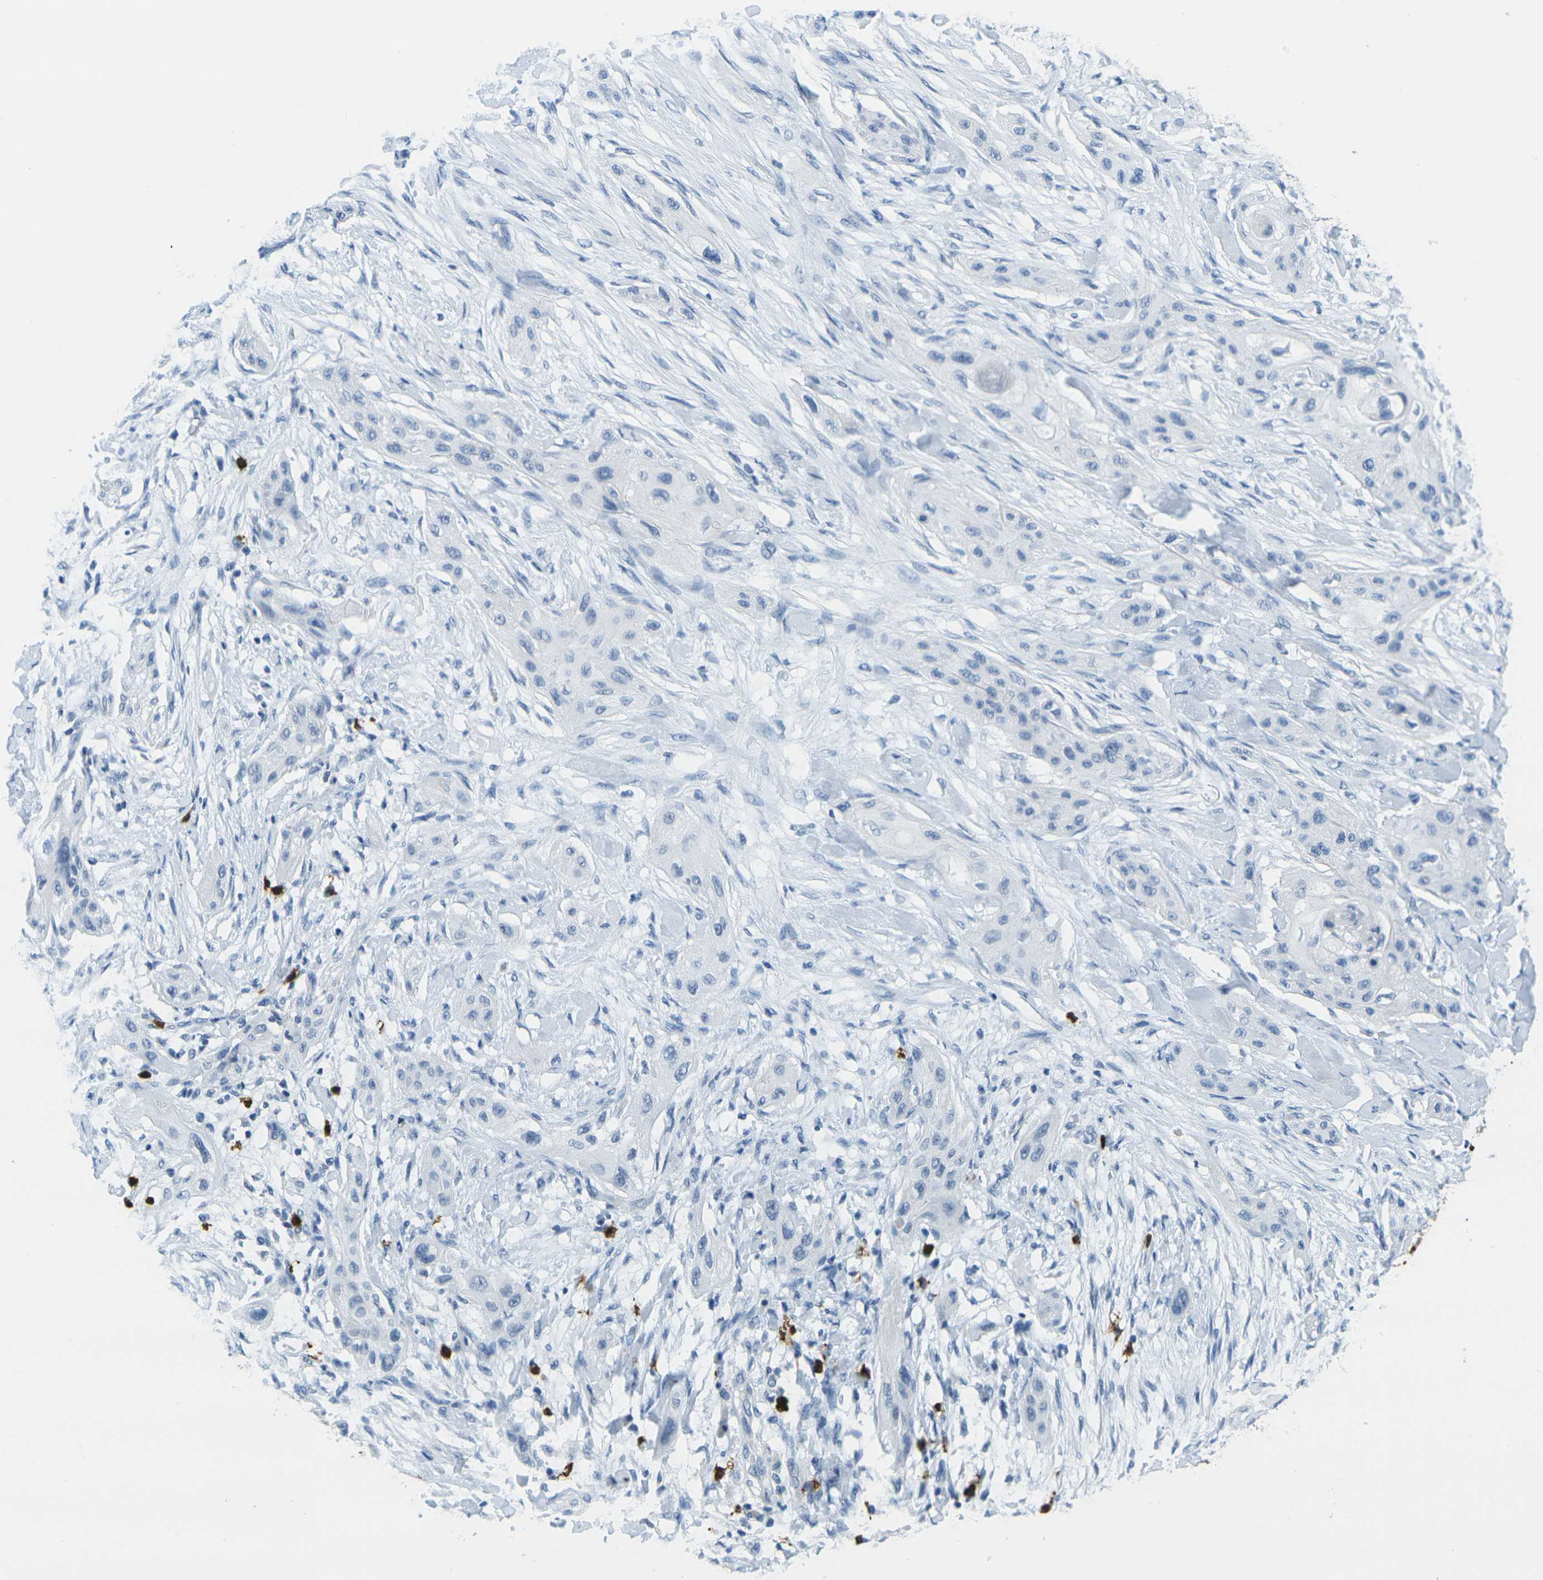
{"staining": {"intensity": "negative", "quantity": "none", "location": "none"}, "tissue": "lung cancer", "cell_type": "Tumor cells", "image_type": "cancer", "snomed": [{"axis": "morphology", "description": "Squamous cell carcinoma, NOS"}, {"axis": "topography", "description": "Lung"}], "caption": "Tumor cells are negative for protein expression in human lung cancer (squamous cell carcinoma).", "gene": "GPR15", "patient": {"sex": "female", "age": 47}}